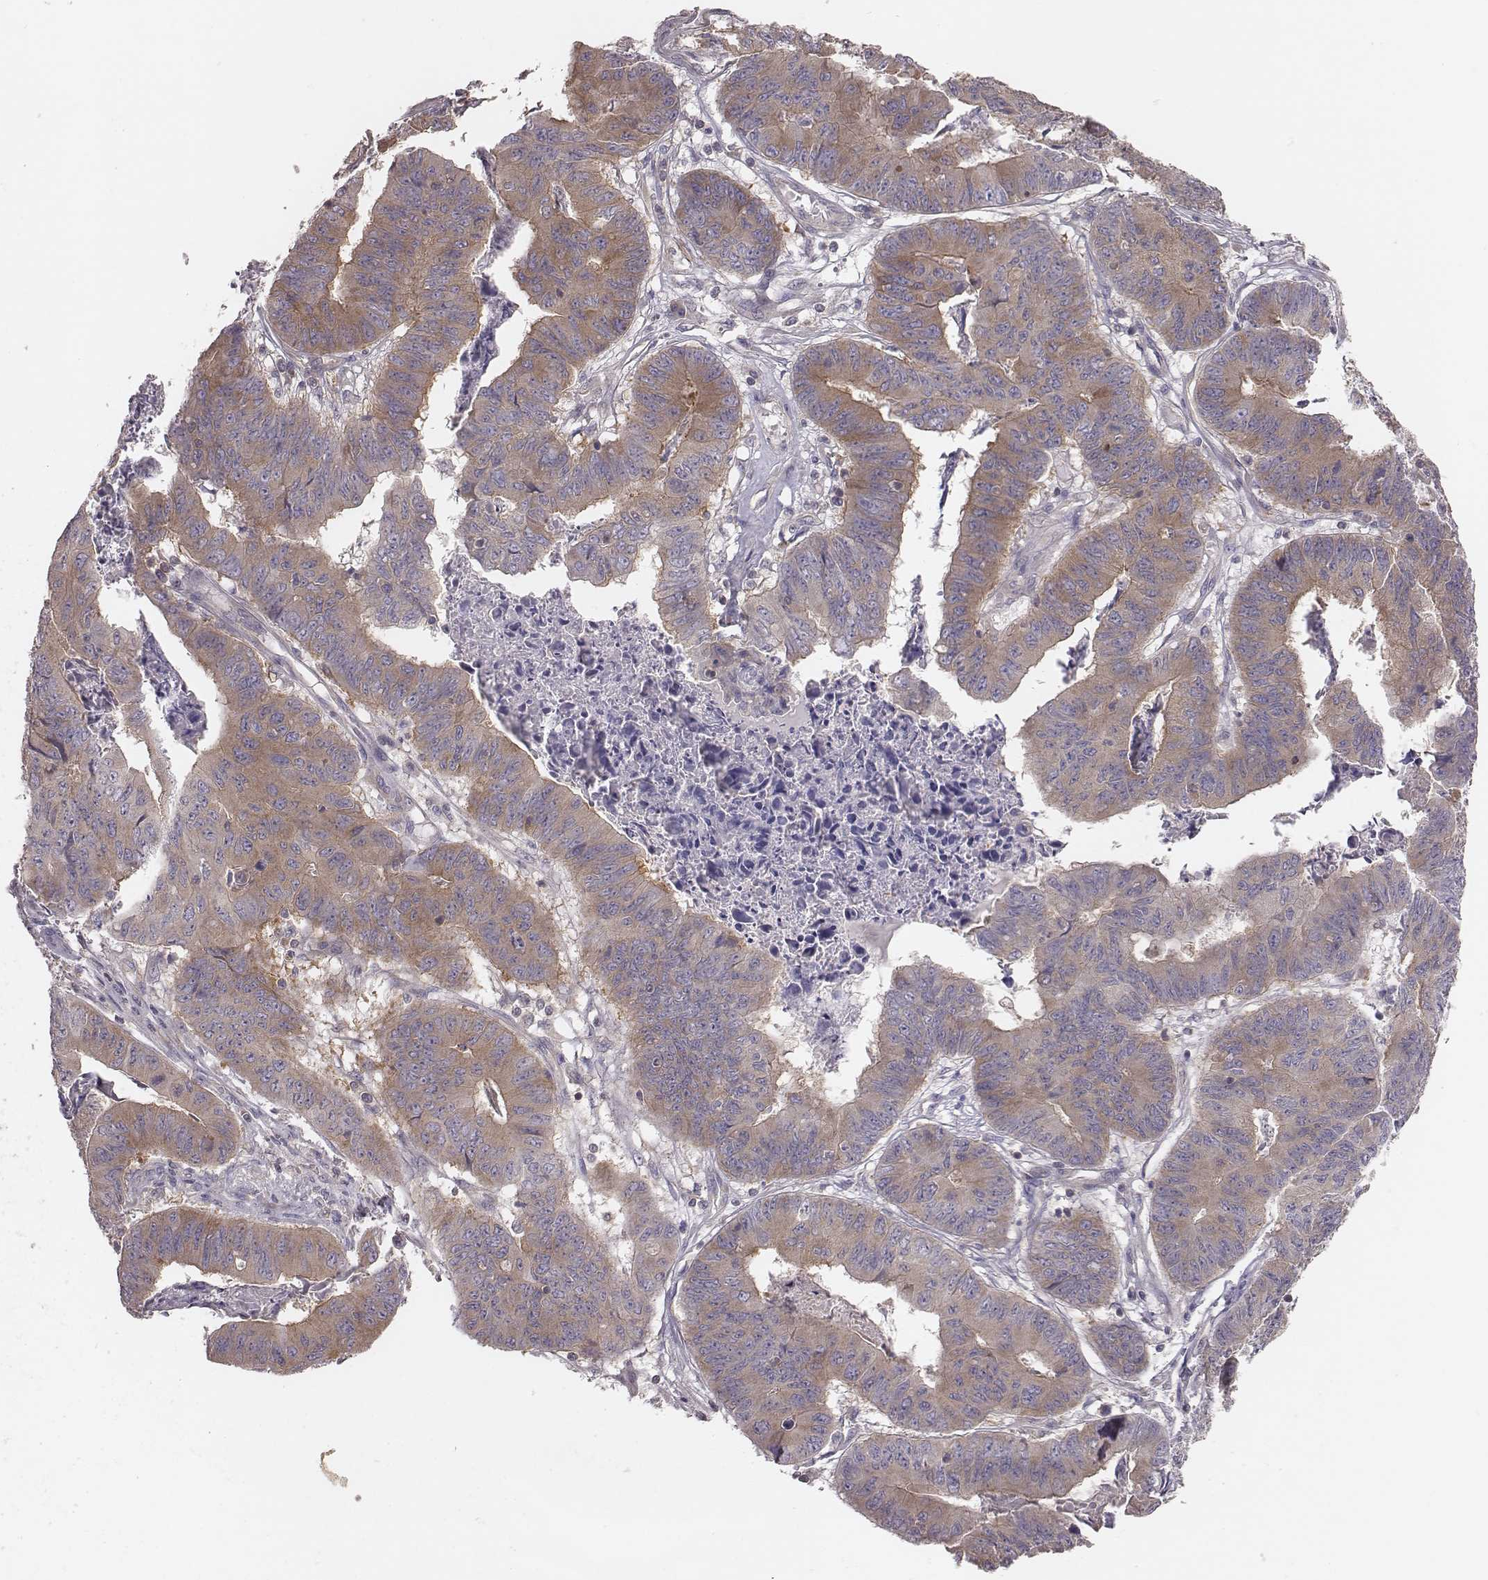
{"staining": {"intensity": "moderate", "quantity": "25%-75%", "location": "cytoplasmic/membranous"}, "tissue": "stomach cancer", "cell_type": "Tumor cells", "image_type": "cancer", "snomed": [{"axis": "morphology", "description": "Adenocarcinoma, NOS"}, {"axis": "topography", "description": "Stomach, lower"}], "caption": "IHC of stomach cancer (adenocarcinoma) demonstrates medium levels of moderate cytoplasmic/membranous positivity in approximately 25%-75% of tumor cells. (brown staining indicates protein expression, while blue staining denotes nuclei).", "gene": "CAD", "patient": {"sex": "male", "age": 77}}